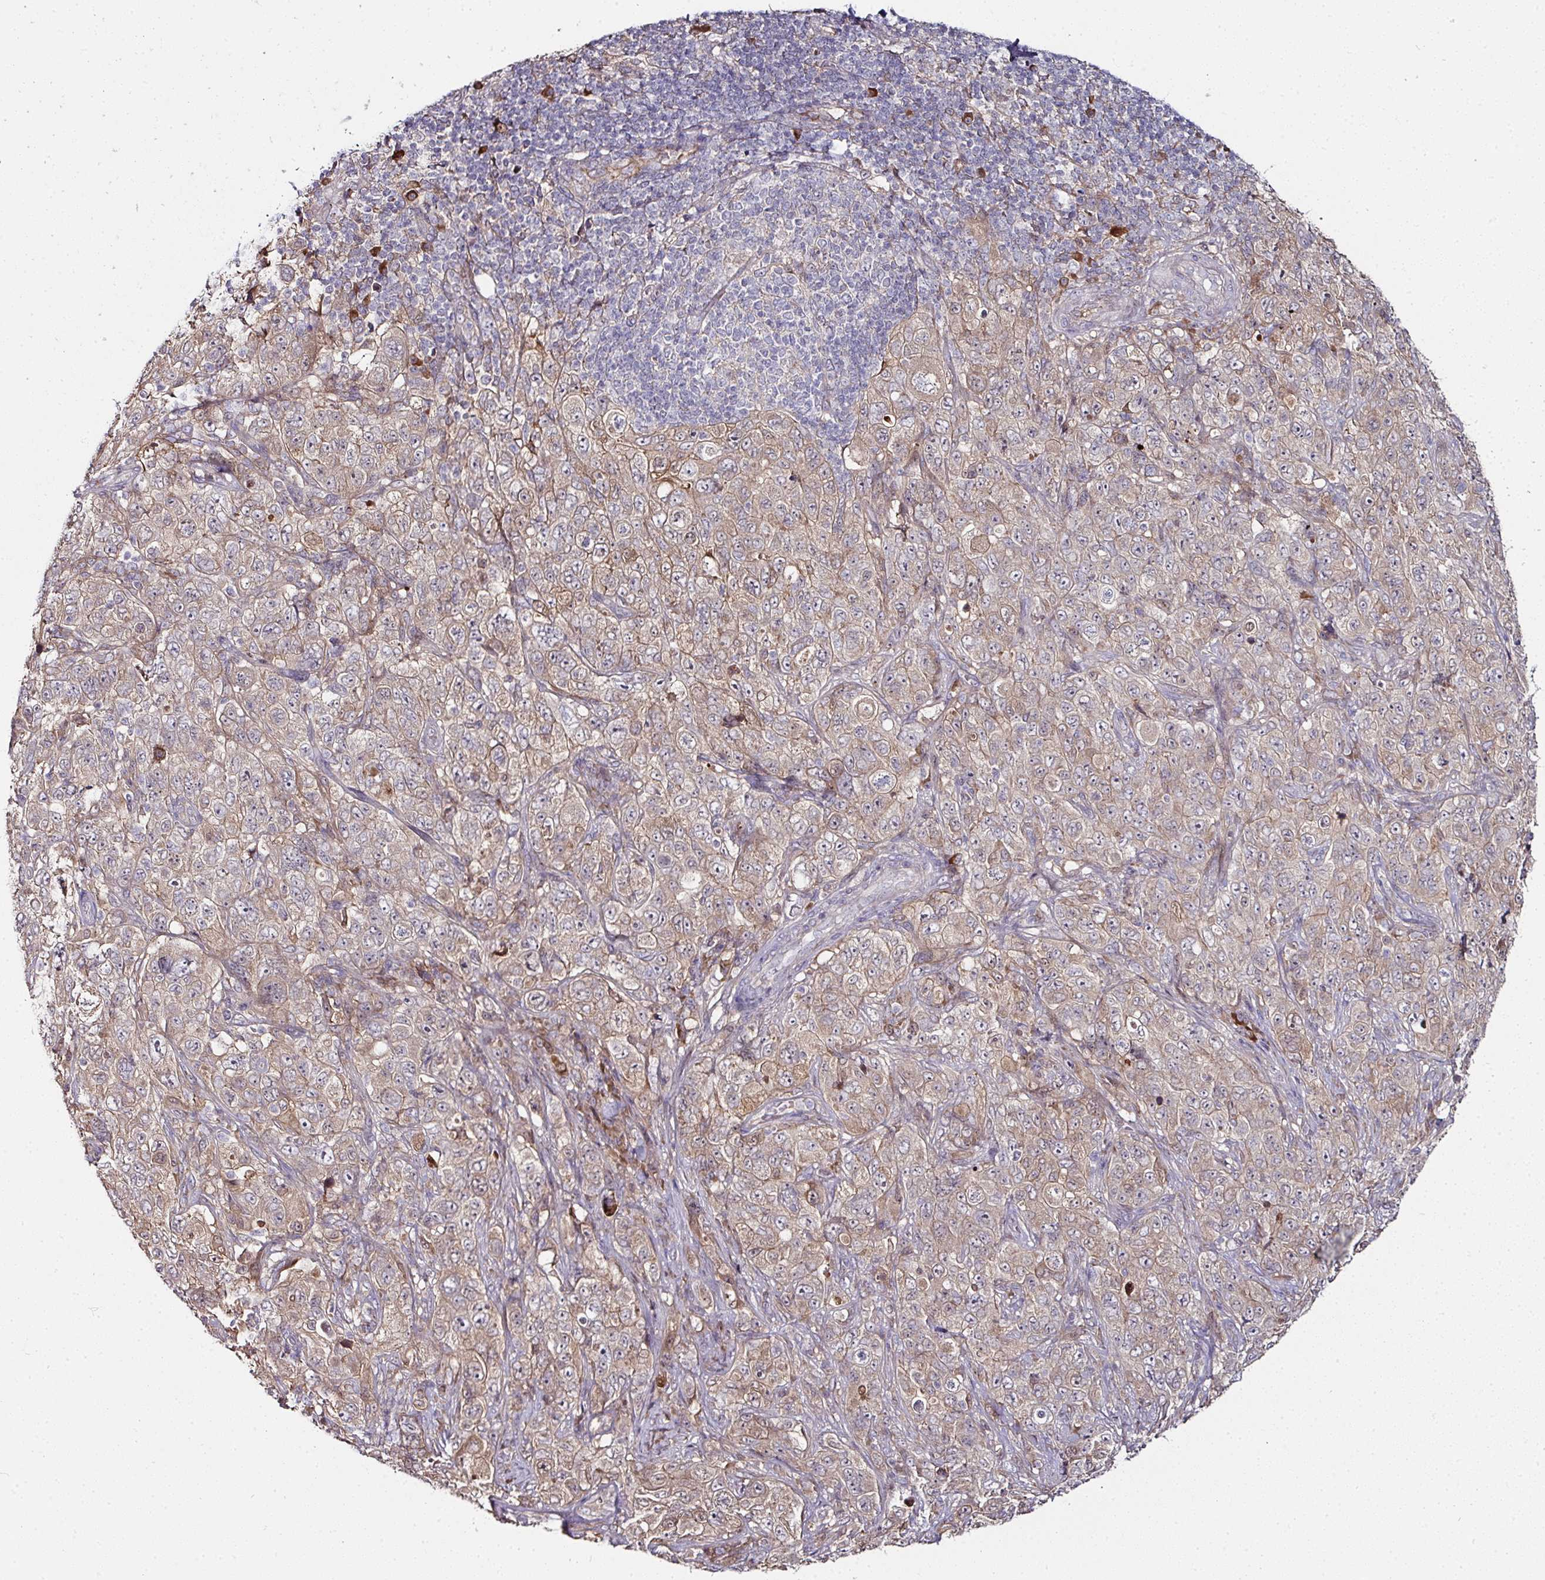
{"staining": {"intensity": "weak", "quantity": ">75%", "location": "cytoplasmic/membranous"}, "tissue": "pancreatic cancer", "cell_type": "Tumor cells", "image_type": "cancer", "snomed": [{"axis": "morphology", "description": "Adenocarcinoma, NOS"}, {"axis": "topography", "description": "Pancreas"}], "caption": "Tumor cells exhibit weak cytoplasmic/membranous positivity in about >75% of cells in pancreatic cancer (adenocarcinoma).", "gene": "CTDSP2", "patient": {"sex": "male", "age": 68}}